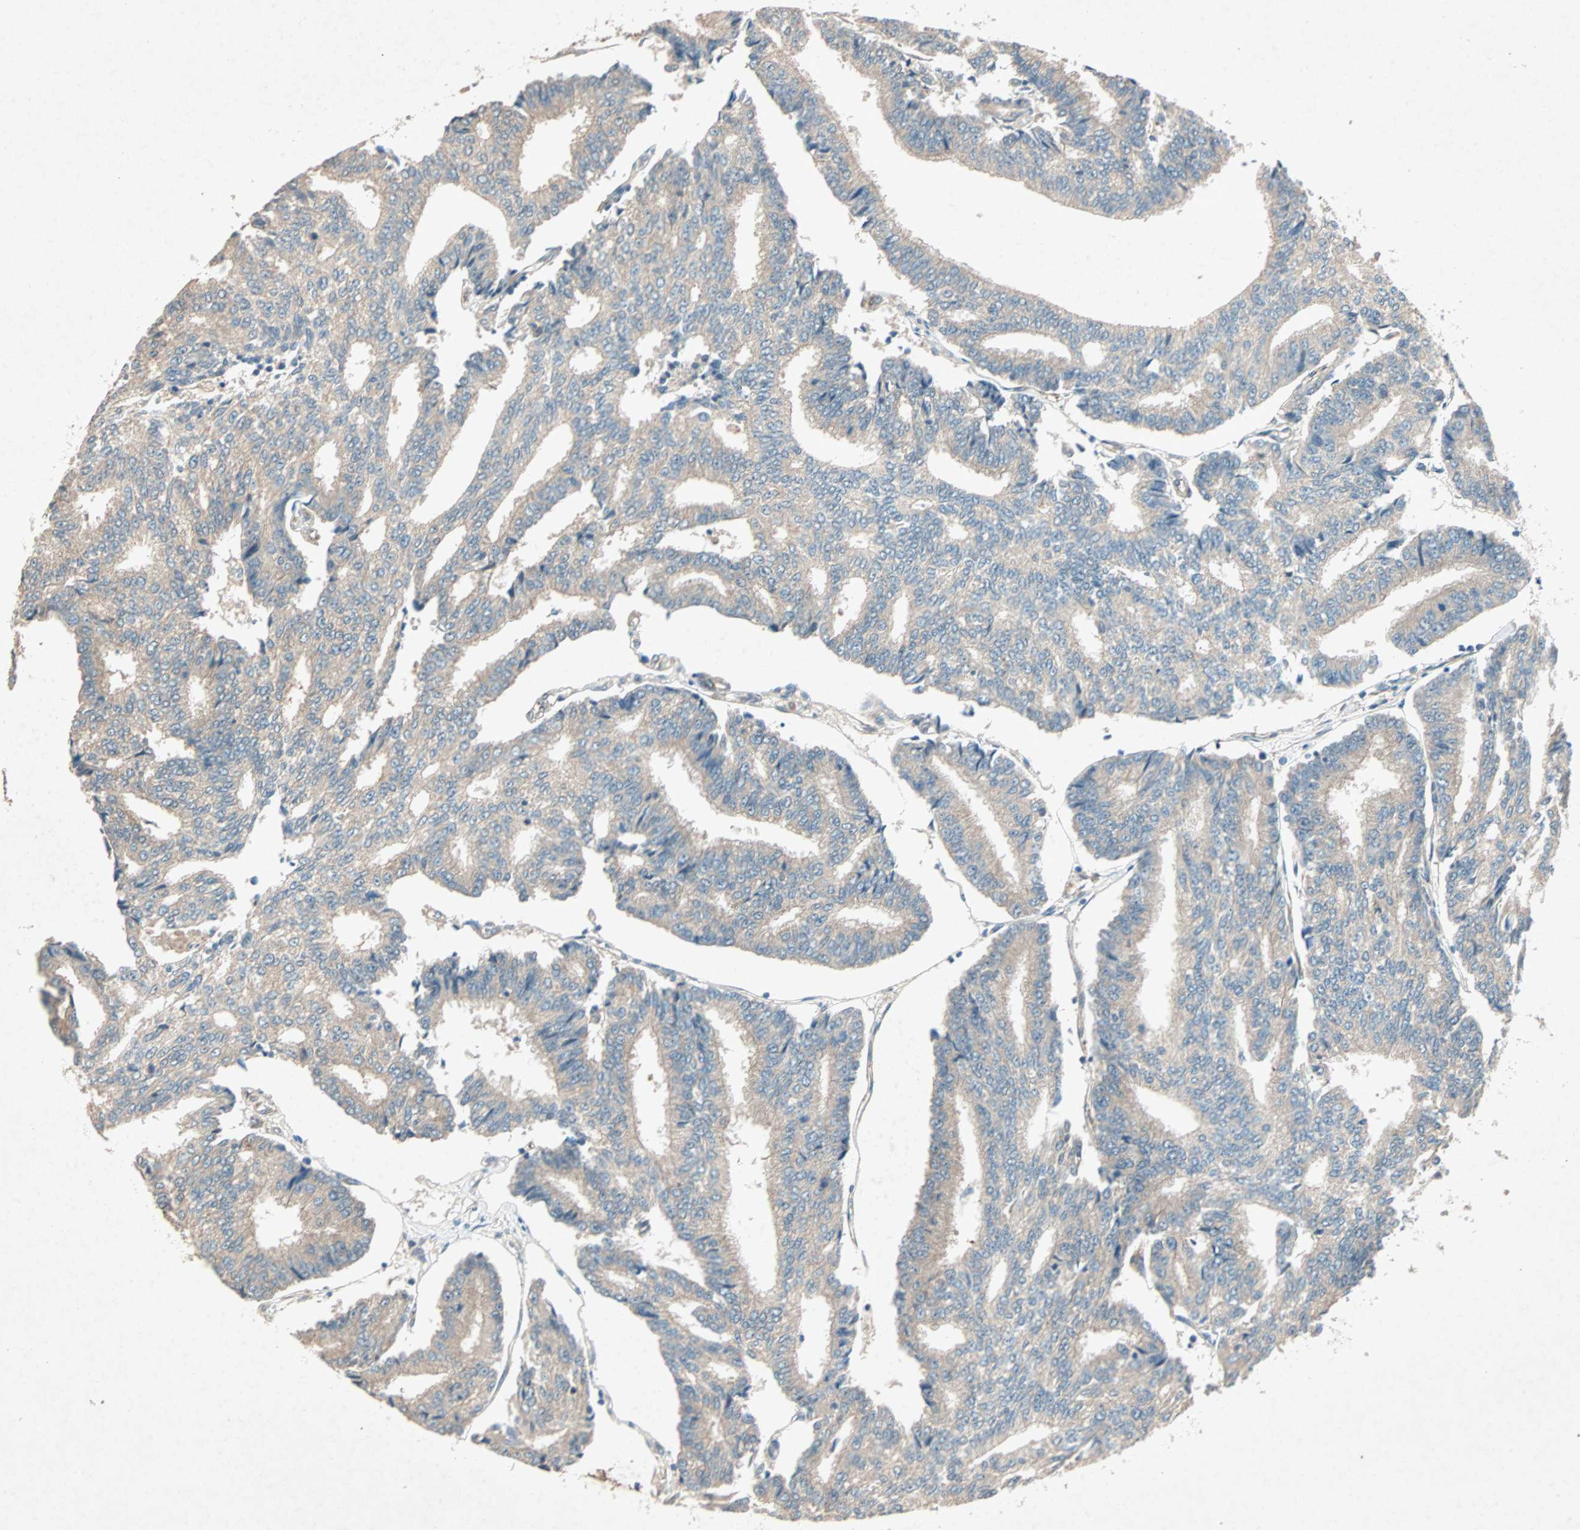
{"staining": {"intensity": "negative", "quantity": "none", "location": "none"}, "tissue": "prostate cancer", "cell_type": "Tumor cells", "image_type": "cancer", "snomed": [{"axis": "morphology", "description": "Adenocarcinoma, High grade"}, {"axis": "topography", "description": "Prostate"}], "caption": "IHC histopathology image of neoplastic tissue: prostate cancer (adenocarcinoma (high-grade)) stained with DAB shows no significant protein staining in tumor cells. (IHC, brightfield microscopy, high magnification).", "gene": "SDSL", "patient": {"sex": "male", "age": 55}}